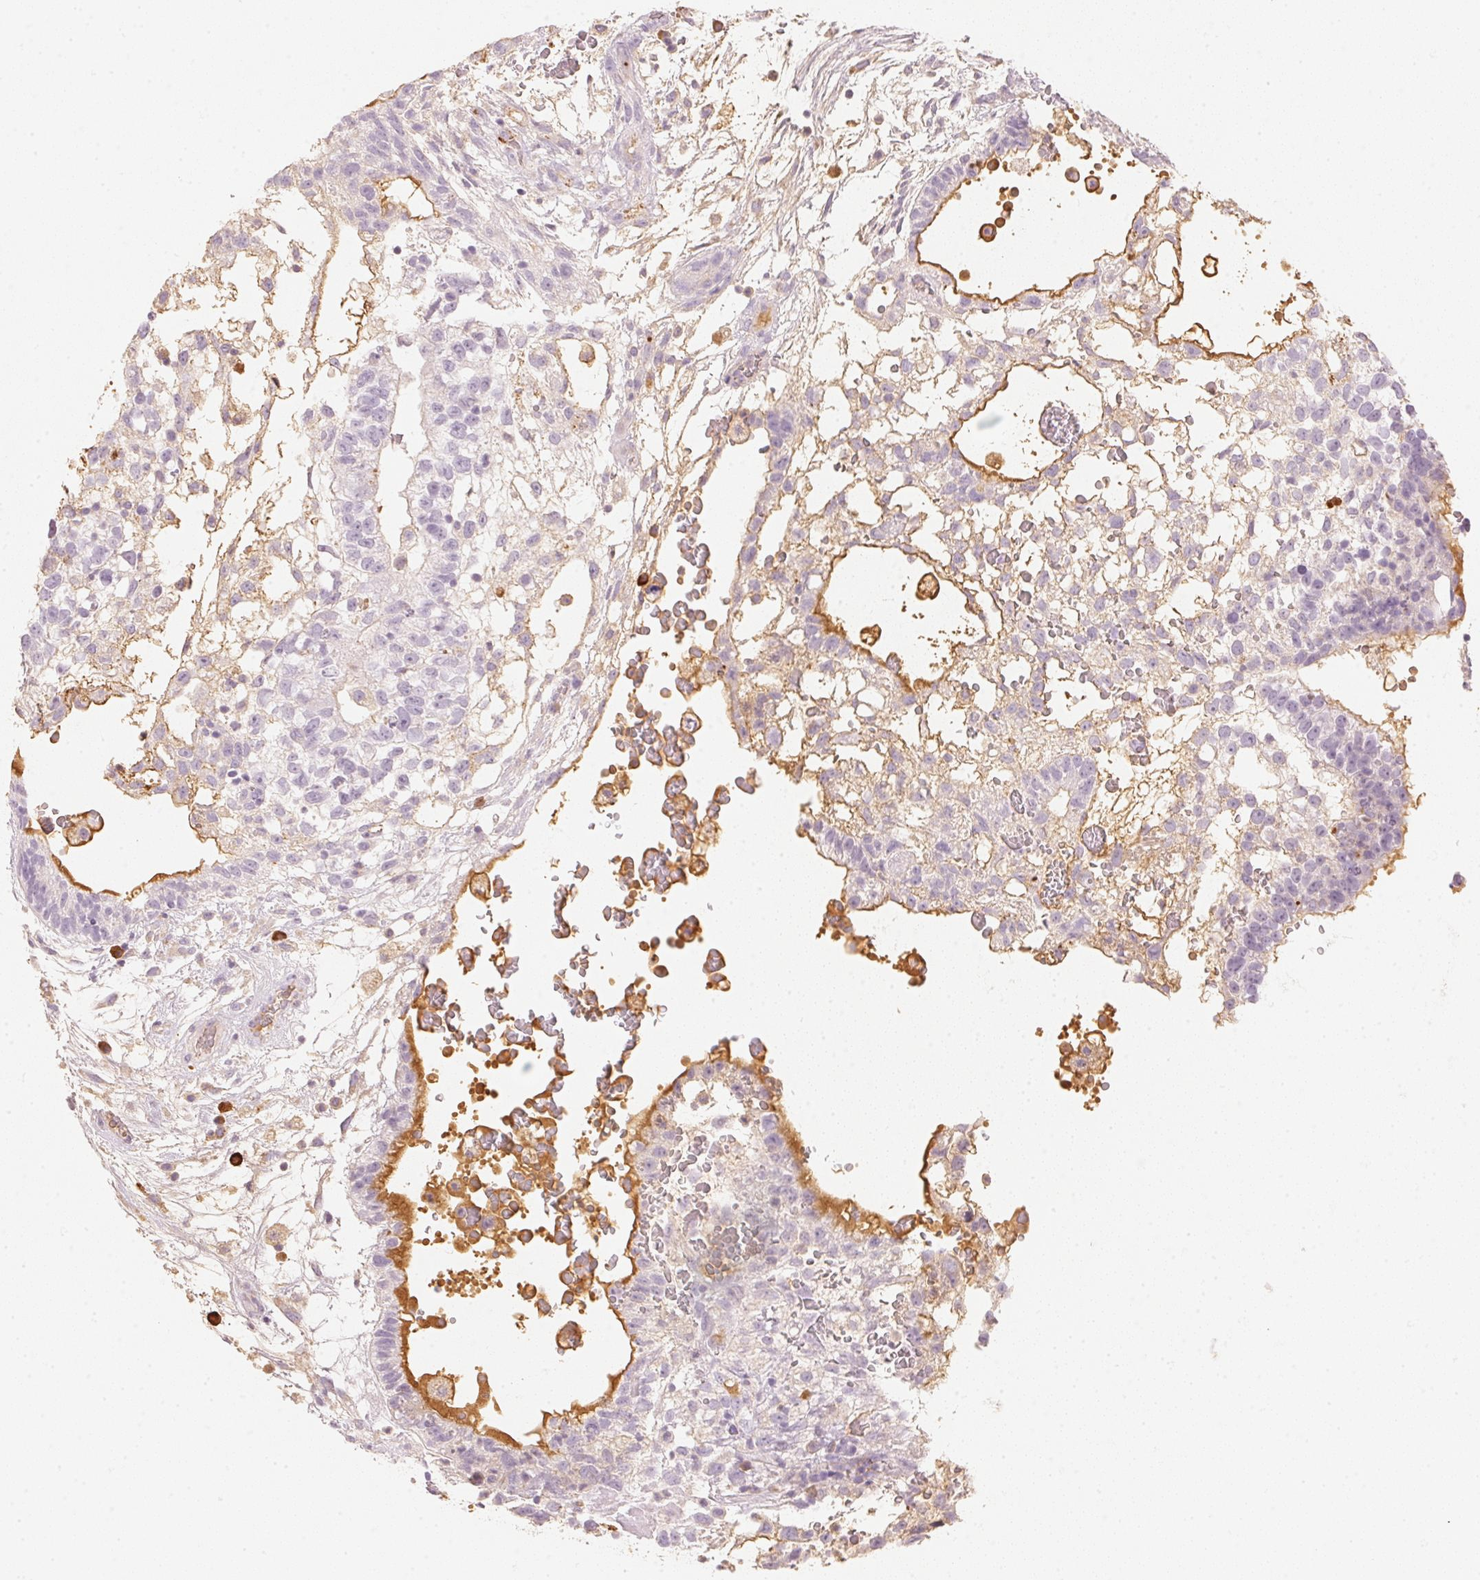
{"staining": {"intensity": "negative", "quantity": "none", "location": "none"}, "tissue": "testis cancer", "cell_type": "Tumor cells", "image_type": "cancer", "snomed": [{"axis": "morphology", "description": "Normal tissue, NOS"}, {"axis": "morphology", "description": "Carcinoma, Embryonal, NOS"}, {"axis": "topography", "description": "Testis"}], "caption": "Tumor cells show no significant protein staining in testis cancer.", "gene": "RMDN2", "patient": {"sex": "male", "age": 32}}